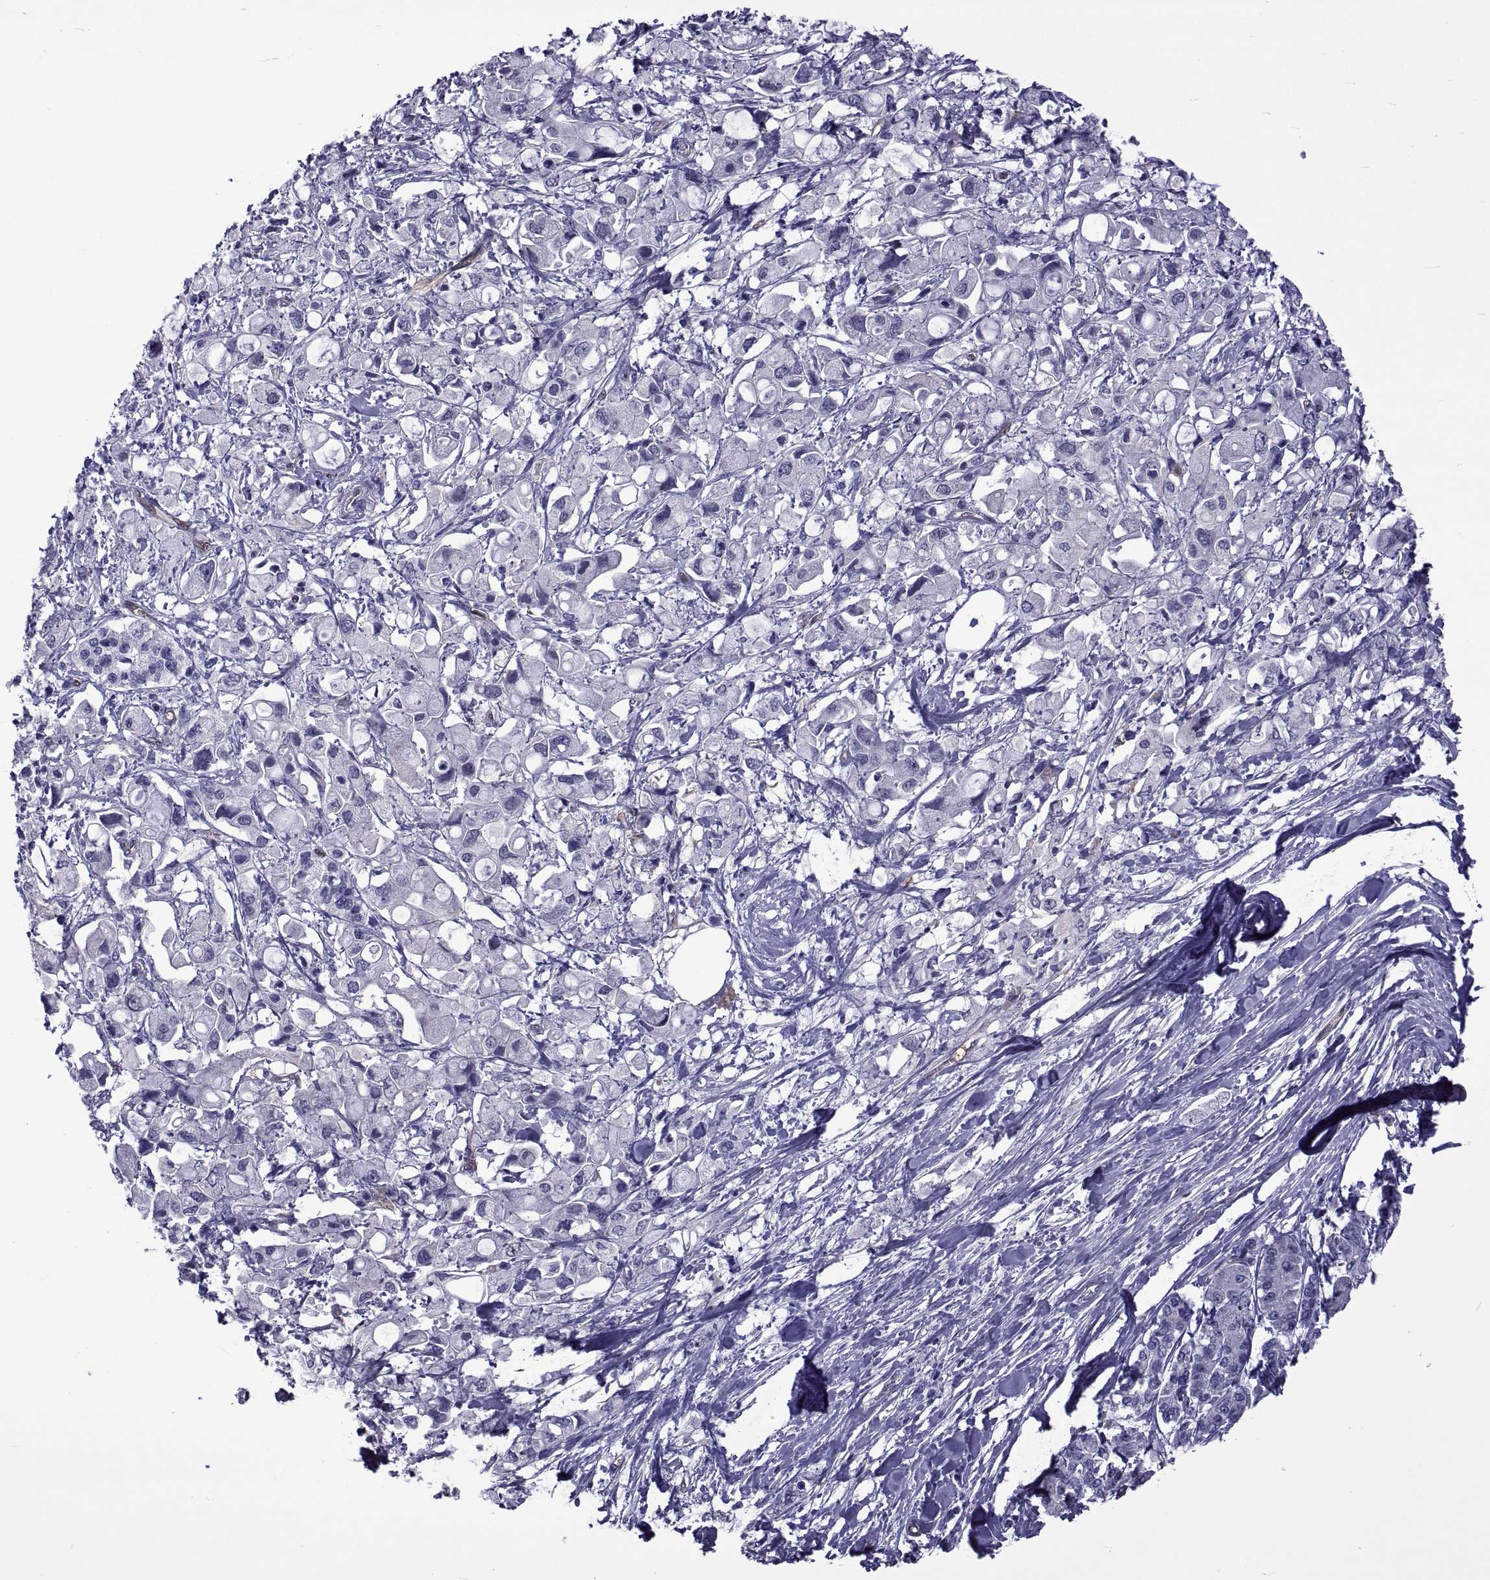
{"staining": {"intensity": "negative", "quantity": "none", "location": "none"}, "tissue": "pancreatic cancer", "cell_type": "Tumor cells", "image_type": "cancer", "snomed": [{"axis": "morphology", "description": "Adenocarcinoma, NOS"}, {"axis": "topography", "description": "Pancreas"}], "caption": "A high-resolution histopathology image shows IHC staining of pancreatic adenocarcinoma, which shows no significant expression in tumor cells.", "gene": "LCN9", "patient": {"sex": "female", "age": 56}}